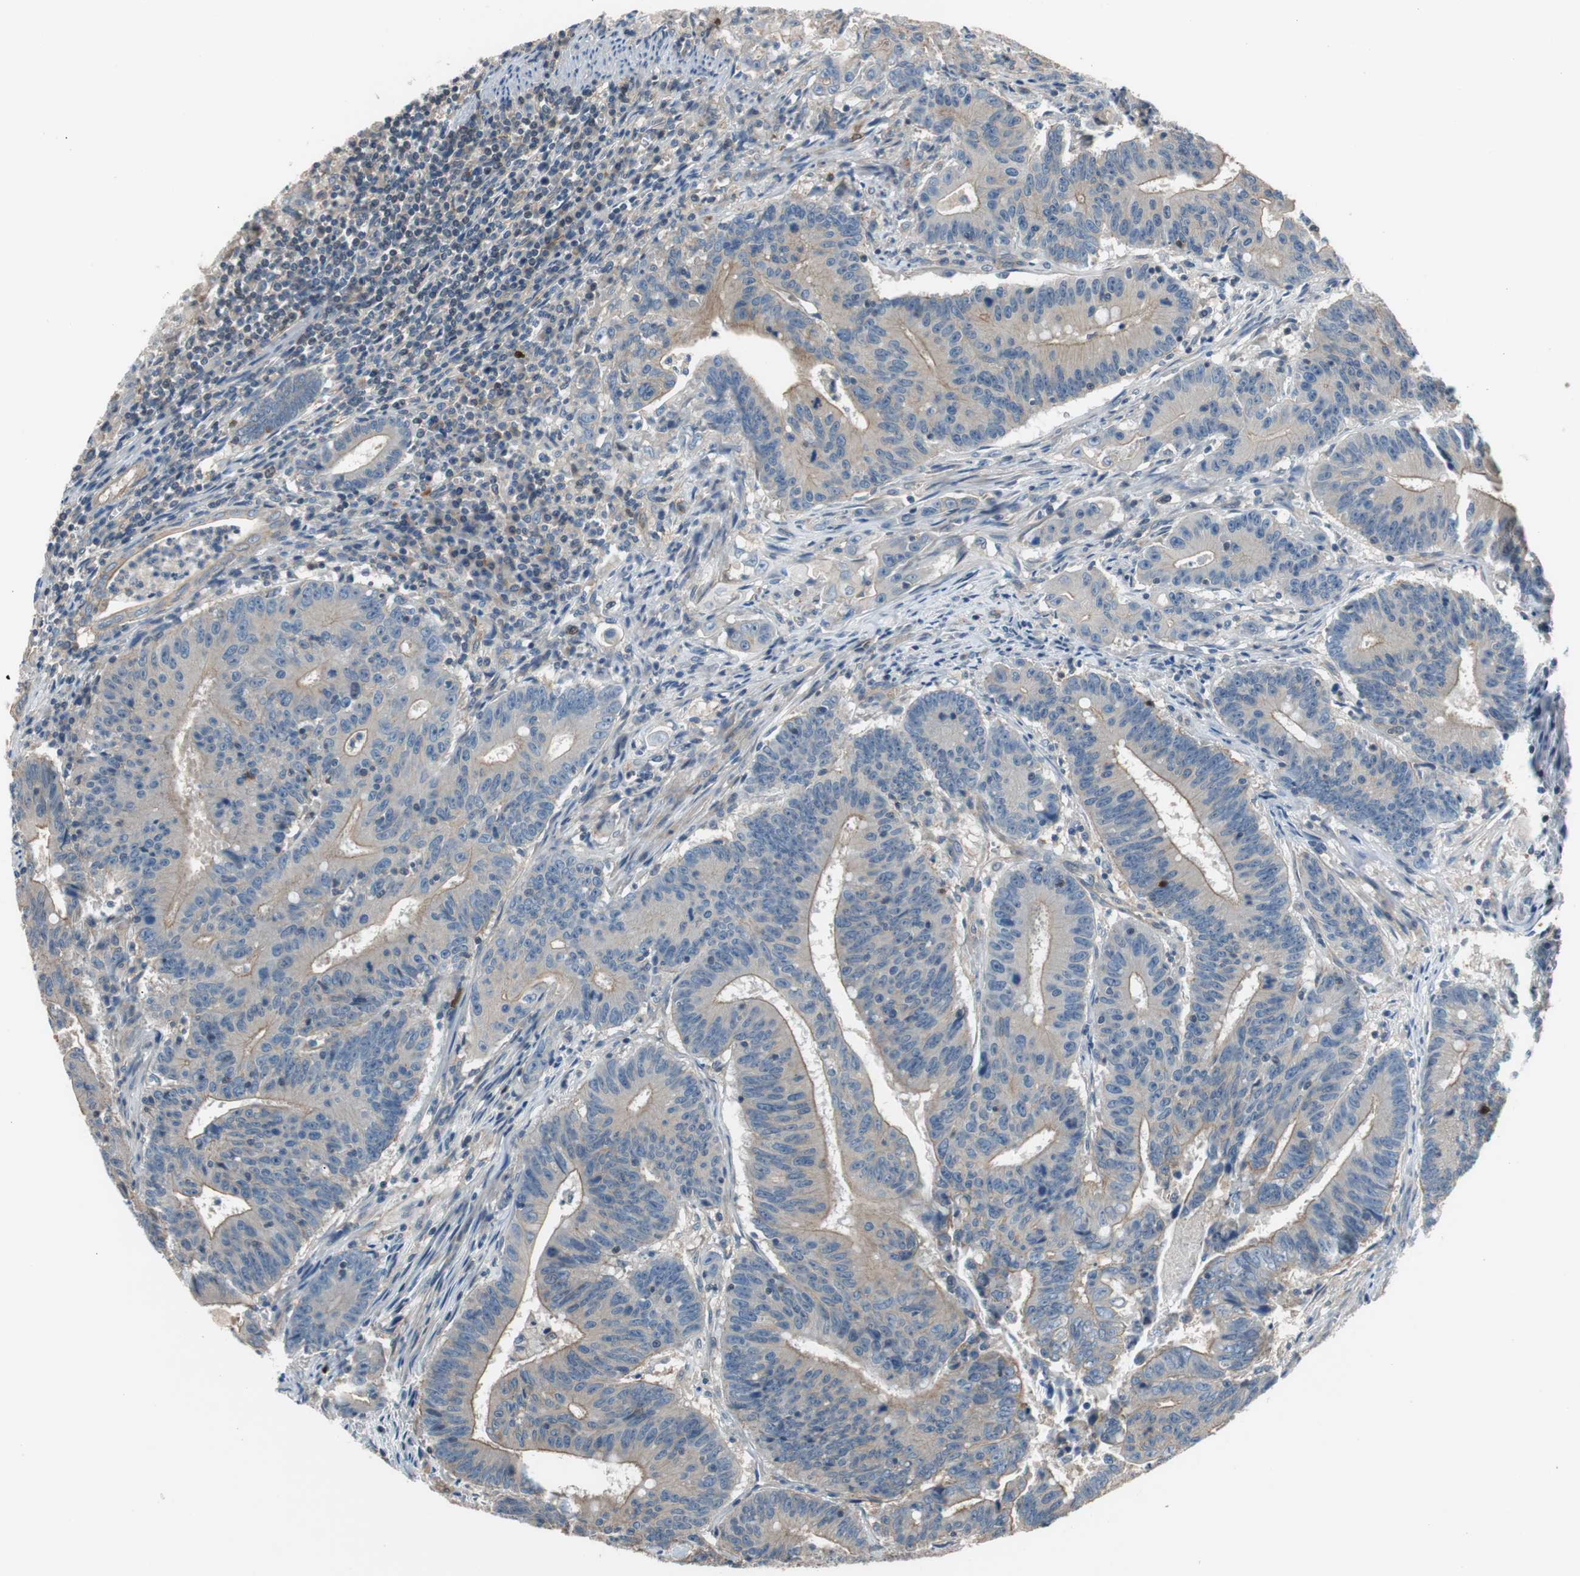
{"staining": {"intensity": "weak", "quantity": ">75%", "location": "cytoplasmic/membranous"}, "tissue": "colorectal cancer", "cell_type": "Tumor cells", "image_type": "cancer", "snomed": [{"axis": "morphology", "description": "Adenocarcinoma, NOS"}, {"axis": "topography", "description": "Colon"}], "caption": "Immunohistochemical staining of colorectal cancer (adenocarcinoma) demonstrates low levels of weak cytoplasmic/membranous protein expression in approximately >75% of tumor cells. (DAB (3,3'-diaminobenzidine) IHC with brightfield microscopy, high magnification).", "gene": "CALML3", "patient": {"sex": "male", "age": 45}}